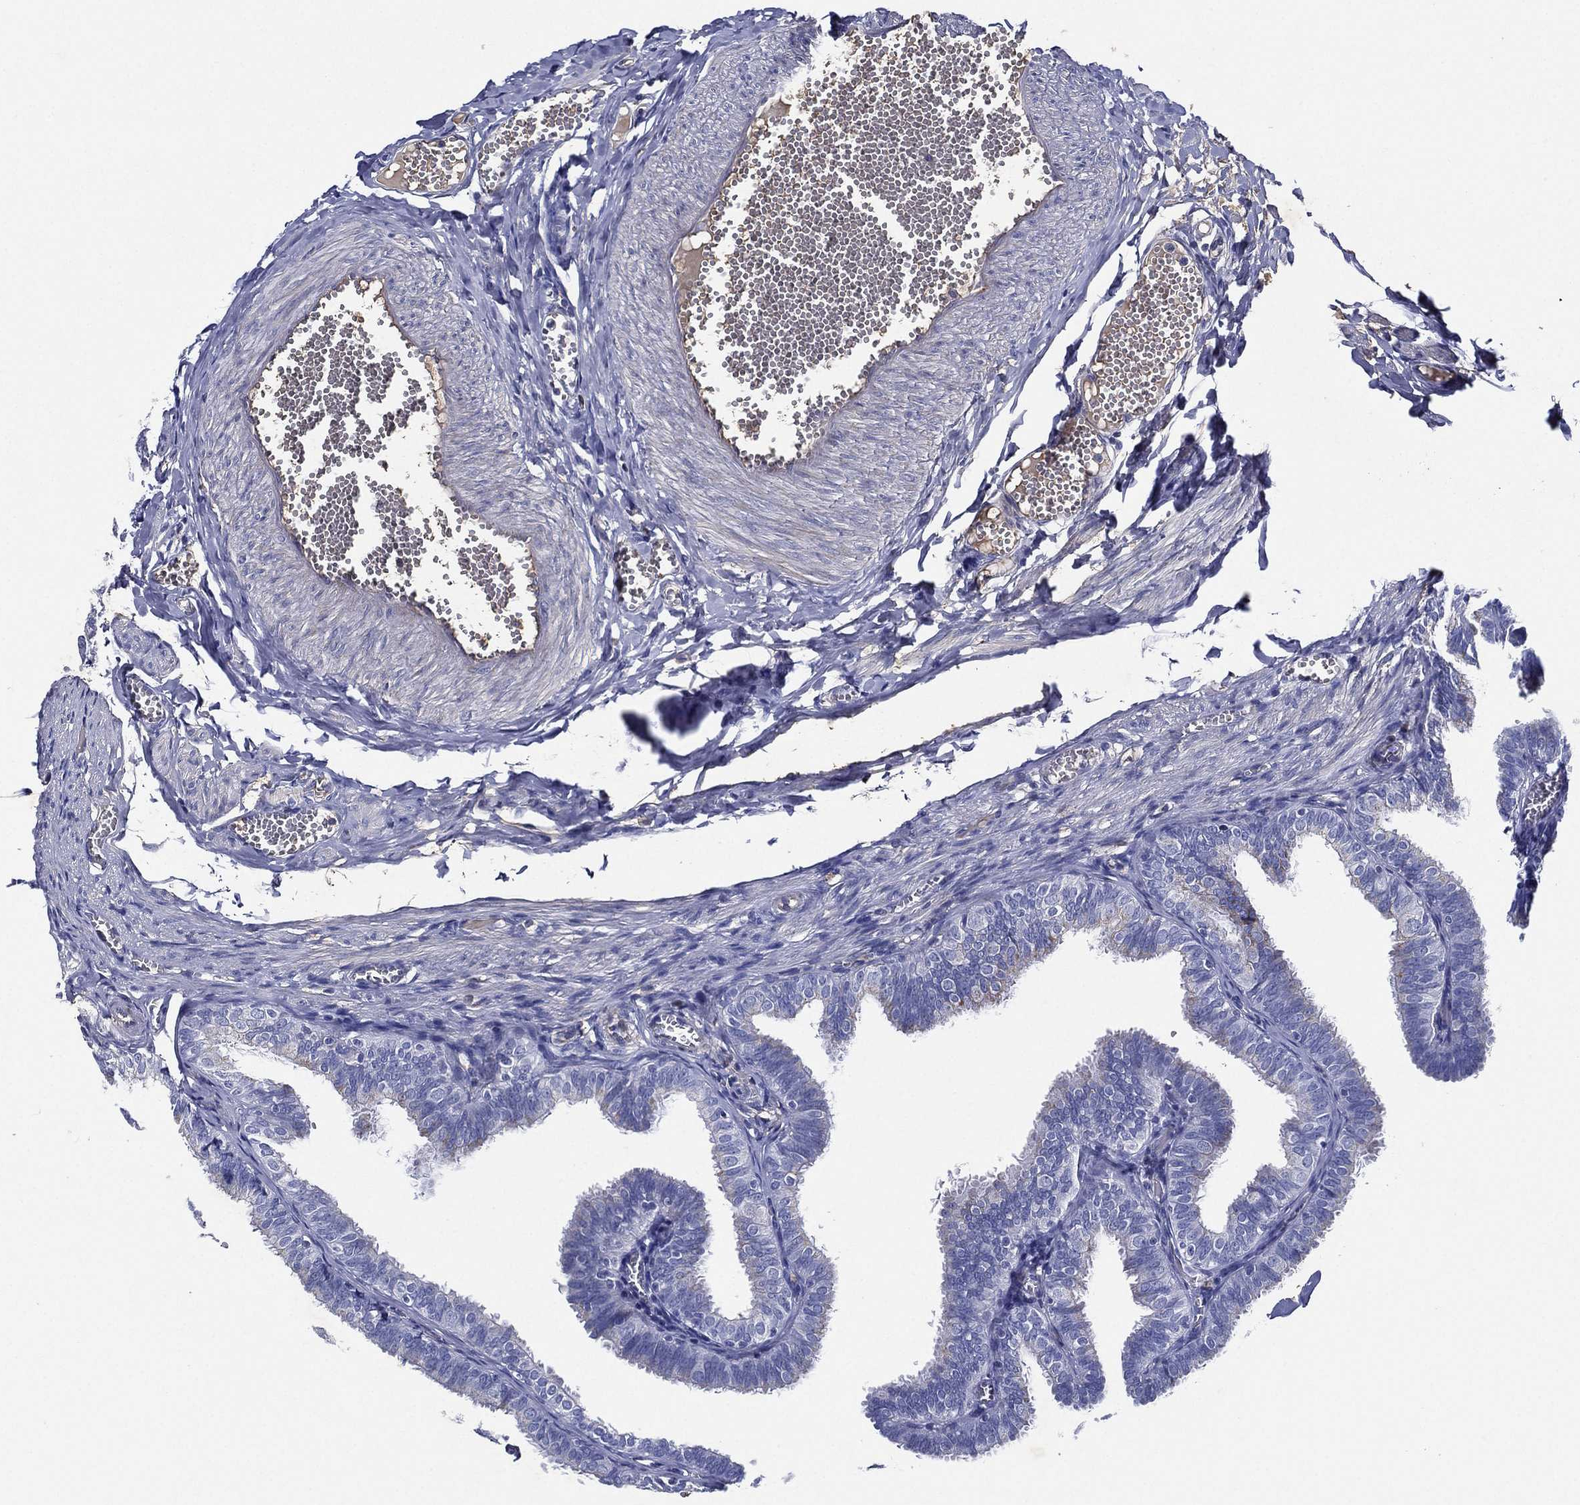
{"staining": {"intensity": "negative", "quantity": "none", "location": "none"}, "tissue": "fallopian tube", "cell_type": "Glandular cells", "image_type": "normal", "snomed": [{"axis": "morphology", "description": "Normal tissue, NOS"}, {"axis": "topography", "description": "Fallopian tube"}], "caption": "Fallopian tube was stained to show a protein in brown. There is no significant expression in glandular cells. (DAB (3,3'-diaminobenzidine) immunohistochemistry (IHC) with hematoxylin counter stain).", "gene": "TMPRSS11D", "patient": {"sex": "female", "age": 25}}